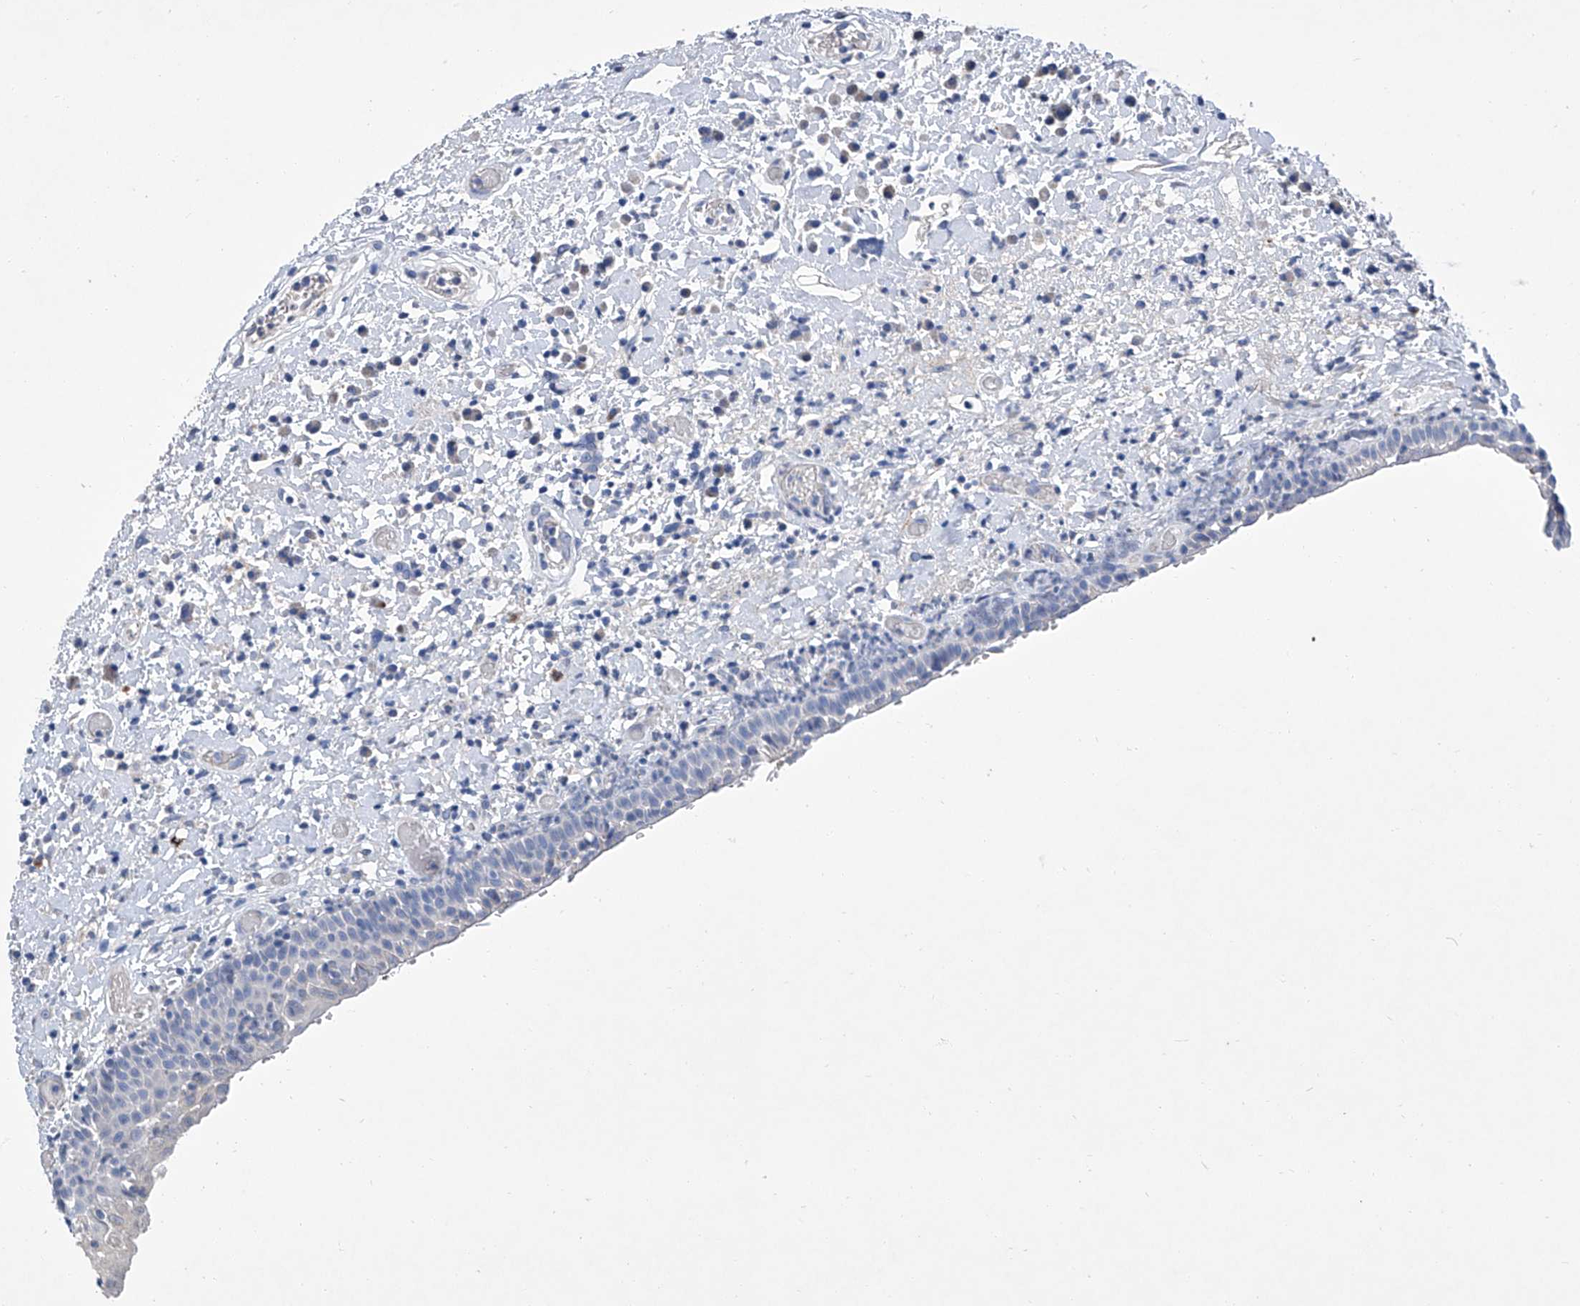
{"staining": {"intensity": "negative", "quantity": "none", "location": "none"}, "tissue": "oral mucosa", "cell_type": "Squamous epithelial cells", "image_type": "normal", "snomed": [{"axis": "morphology", "description": "Normal tissue, NOS"}, {"axis": "topography", "description": "Oral tissue"}], "caption": "A high-resolution micrograph shows IHC staining of normal oral mucosa, which demonstrates no significant positivity in squamous epithelial cells. (Brightfield microscopy of DAB (3,3'-diaminobenzidine) immunohistochemistry at high magnification).", "gene": "GPT", "patient": {"sex": "female", "age": 76}}